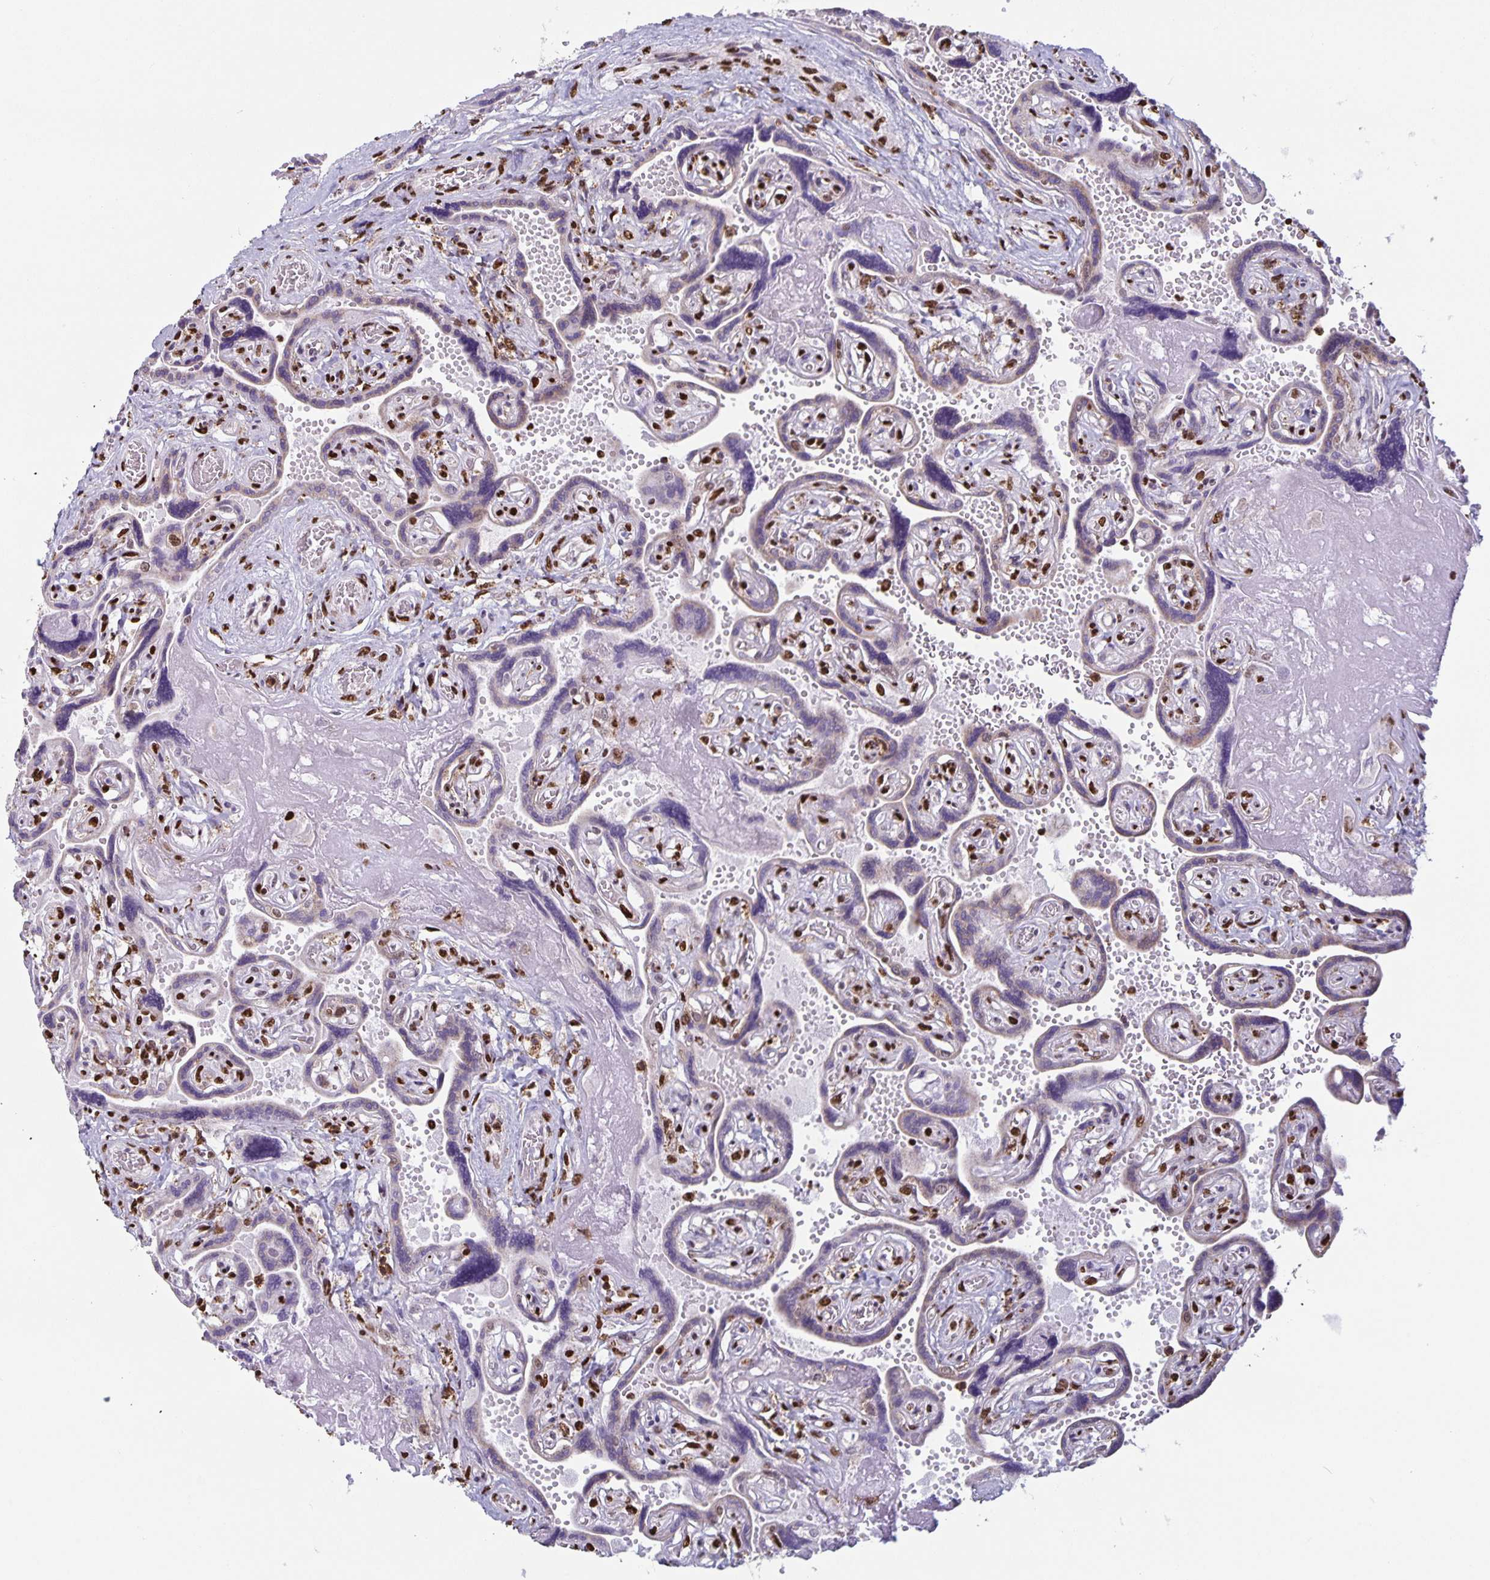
{"staining": {"intensity": "strong", "quantity": ">75%", "location": "nuclear"}, "tissue": "placenta", "cell_type": "Decidual cells", "image_type": "normal", "snomed": [{"axis": "morphology", "description": "Normal tissue, NOS"}, {"axis": "topography", "description": "Placenta"}], "caption": "A brown stain highlights strong nuclear staining of a protein in decidual cells of unremarkable human placenta.", "gene": "DUT", "patient": {"sex": "female", "age": 32}}